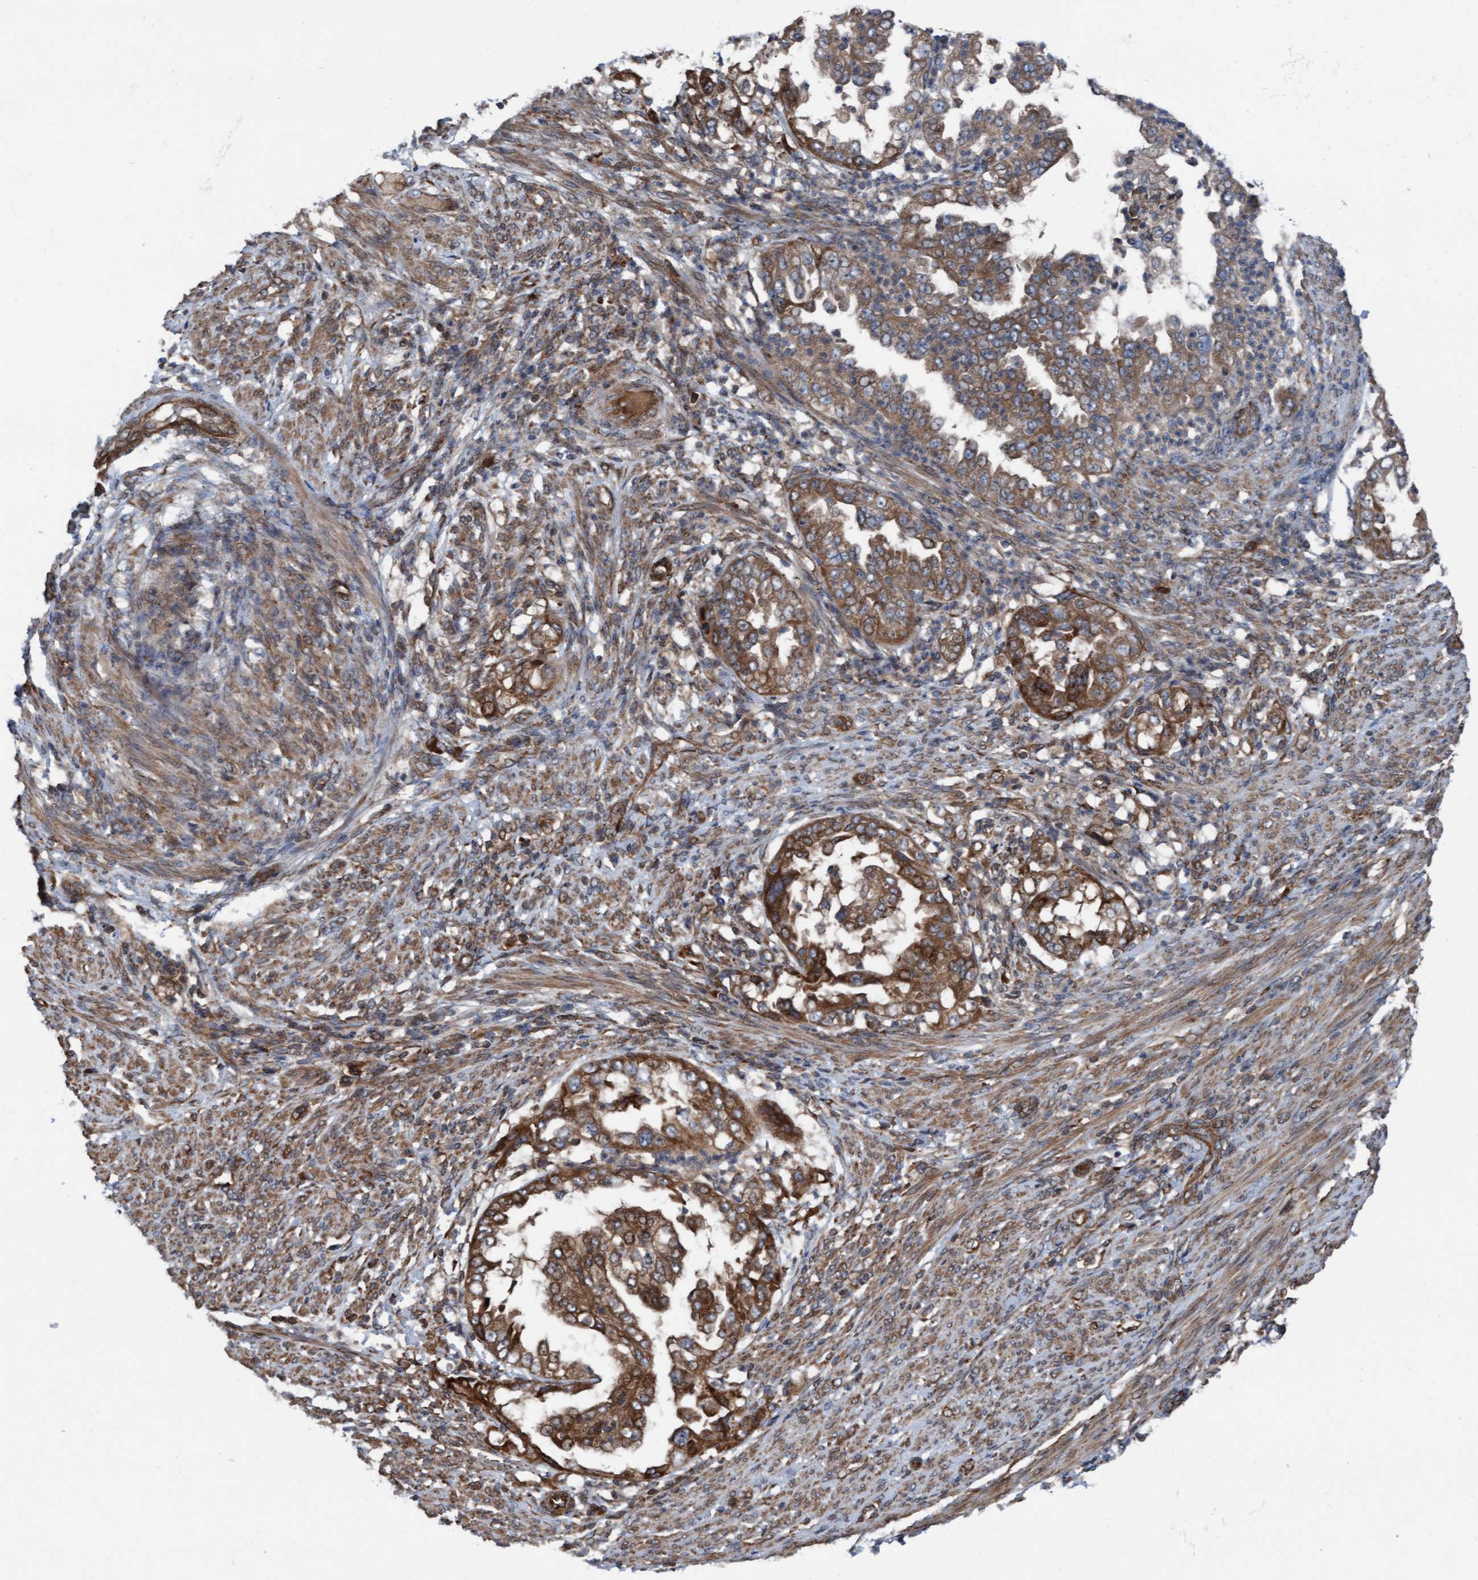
{"staining": {"intensity": "strong", "quantity": ">75%", "location": "cytoplasmic/membranous"}, "tissue": "endometrial cancer", "cell_type": "Tumor cells", "image_type": "cancer", "snomed": [{"axis": "morphology", "description": "Adenocarcinoma, NOS"}, {"axis": "topography", "description": "Endometrium"}], "caption": "About >75% of tumor cells in human endometrial cancer exhibit strong cytoplasmic/membranous protein expression as visualized by brown immunohistochemical staining.", "gene": "RAP1GAP2", "patient": {"sex": "female", "age": 85}}